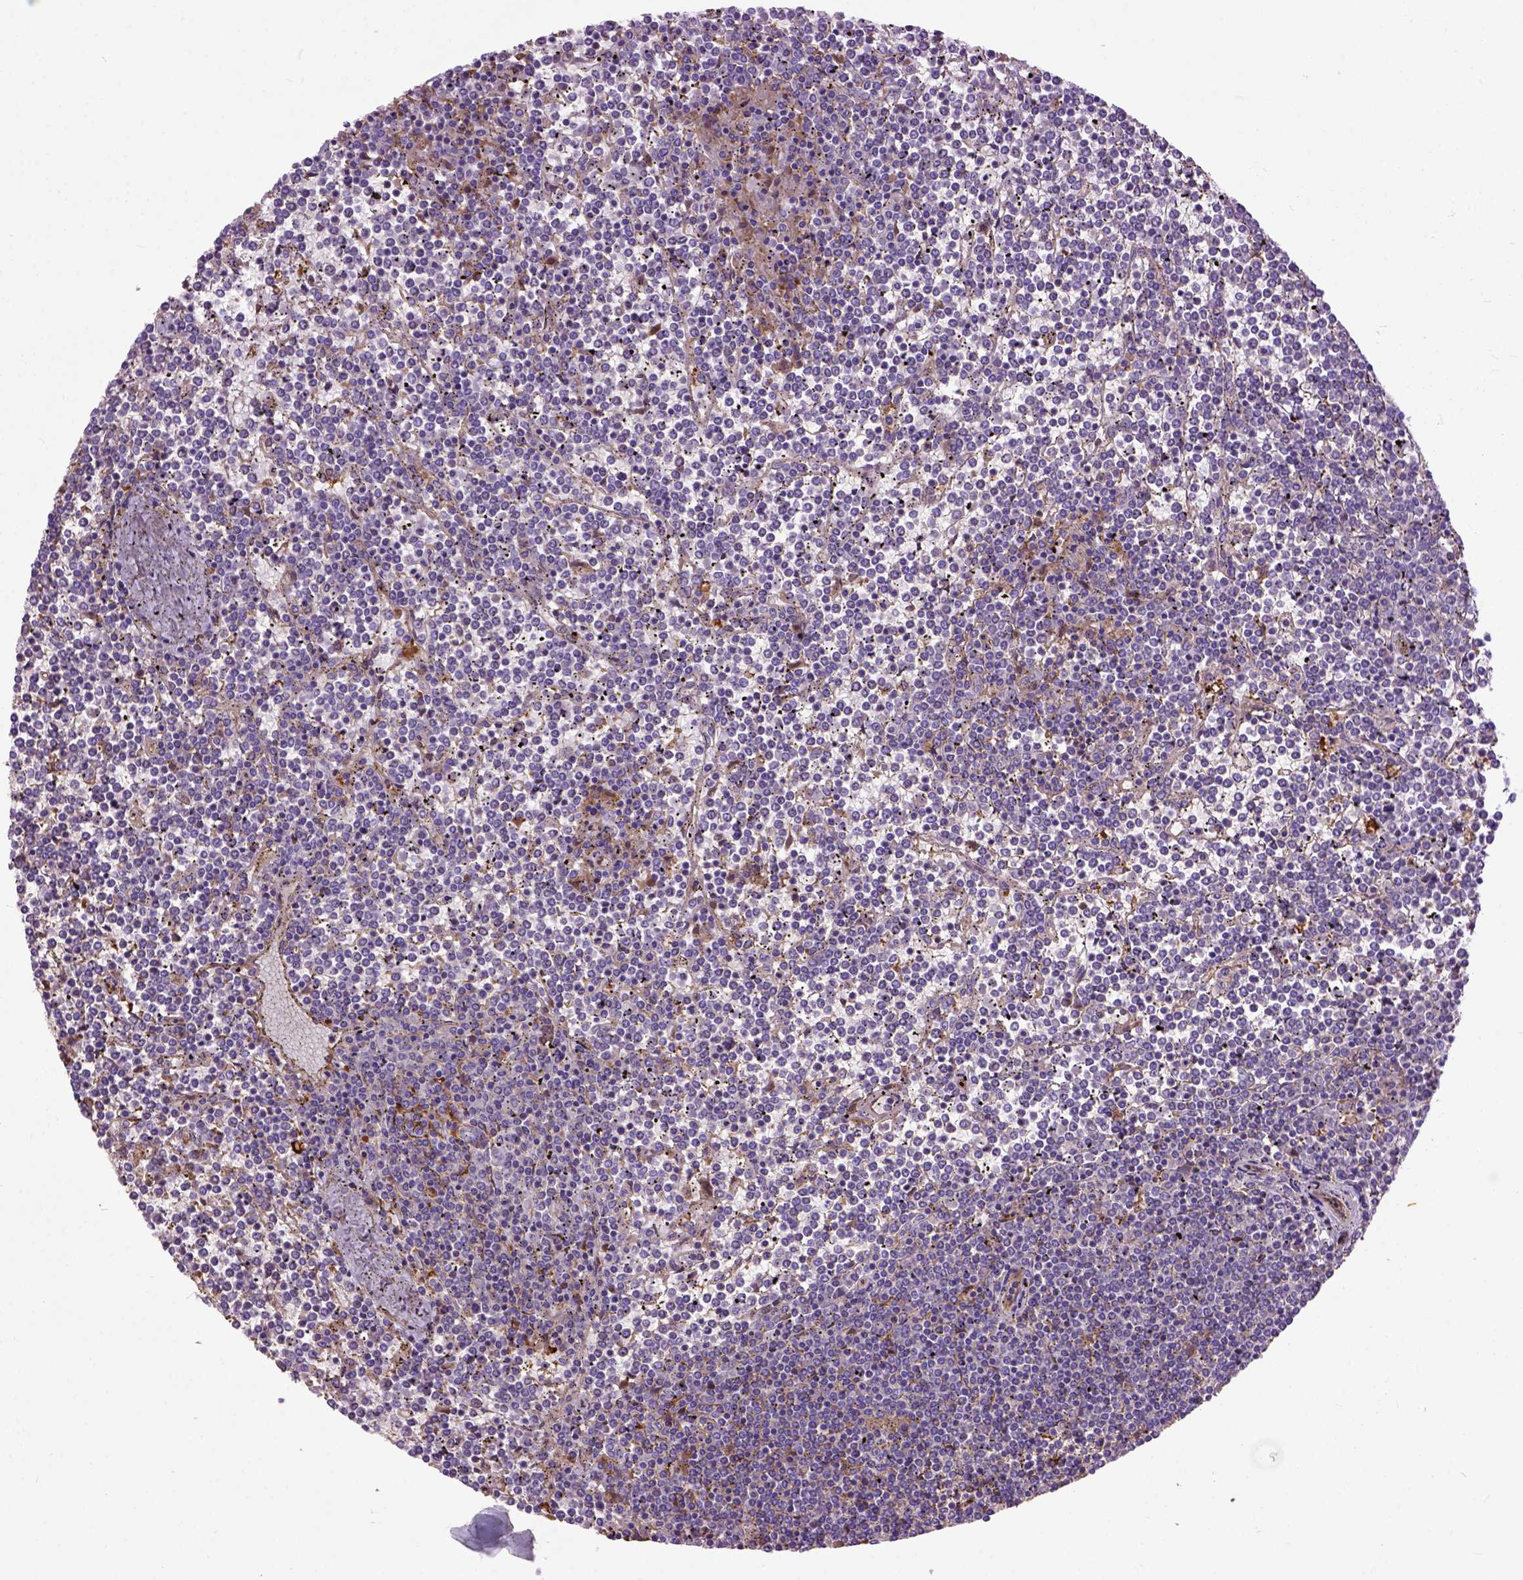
{"staining": {"intensity": "negative", "quantity": "none", "location": "none"}, "tissue": "lymphoma", "cell_type": "Tumor cells", "image_type": "cancer", "snomed": [{"axis": "morphology", "description": "Malignant lymphoma, non-Hodgkin's type, Low grade"}, {"axis": "topography", "description": "Spleen"}], "caption": "Malignant lymphoma, non-Hodgkin's type (low-grade) was stained to show a protein in brown. There is no significant staining in tumor cells.", "gene": "SEMA4F", "patient": {"sex": "female", "age": 19}}